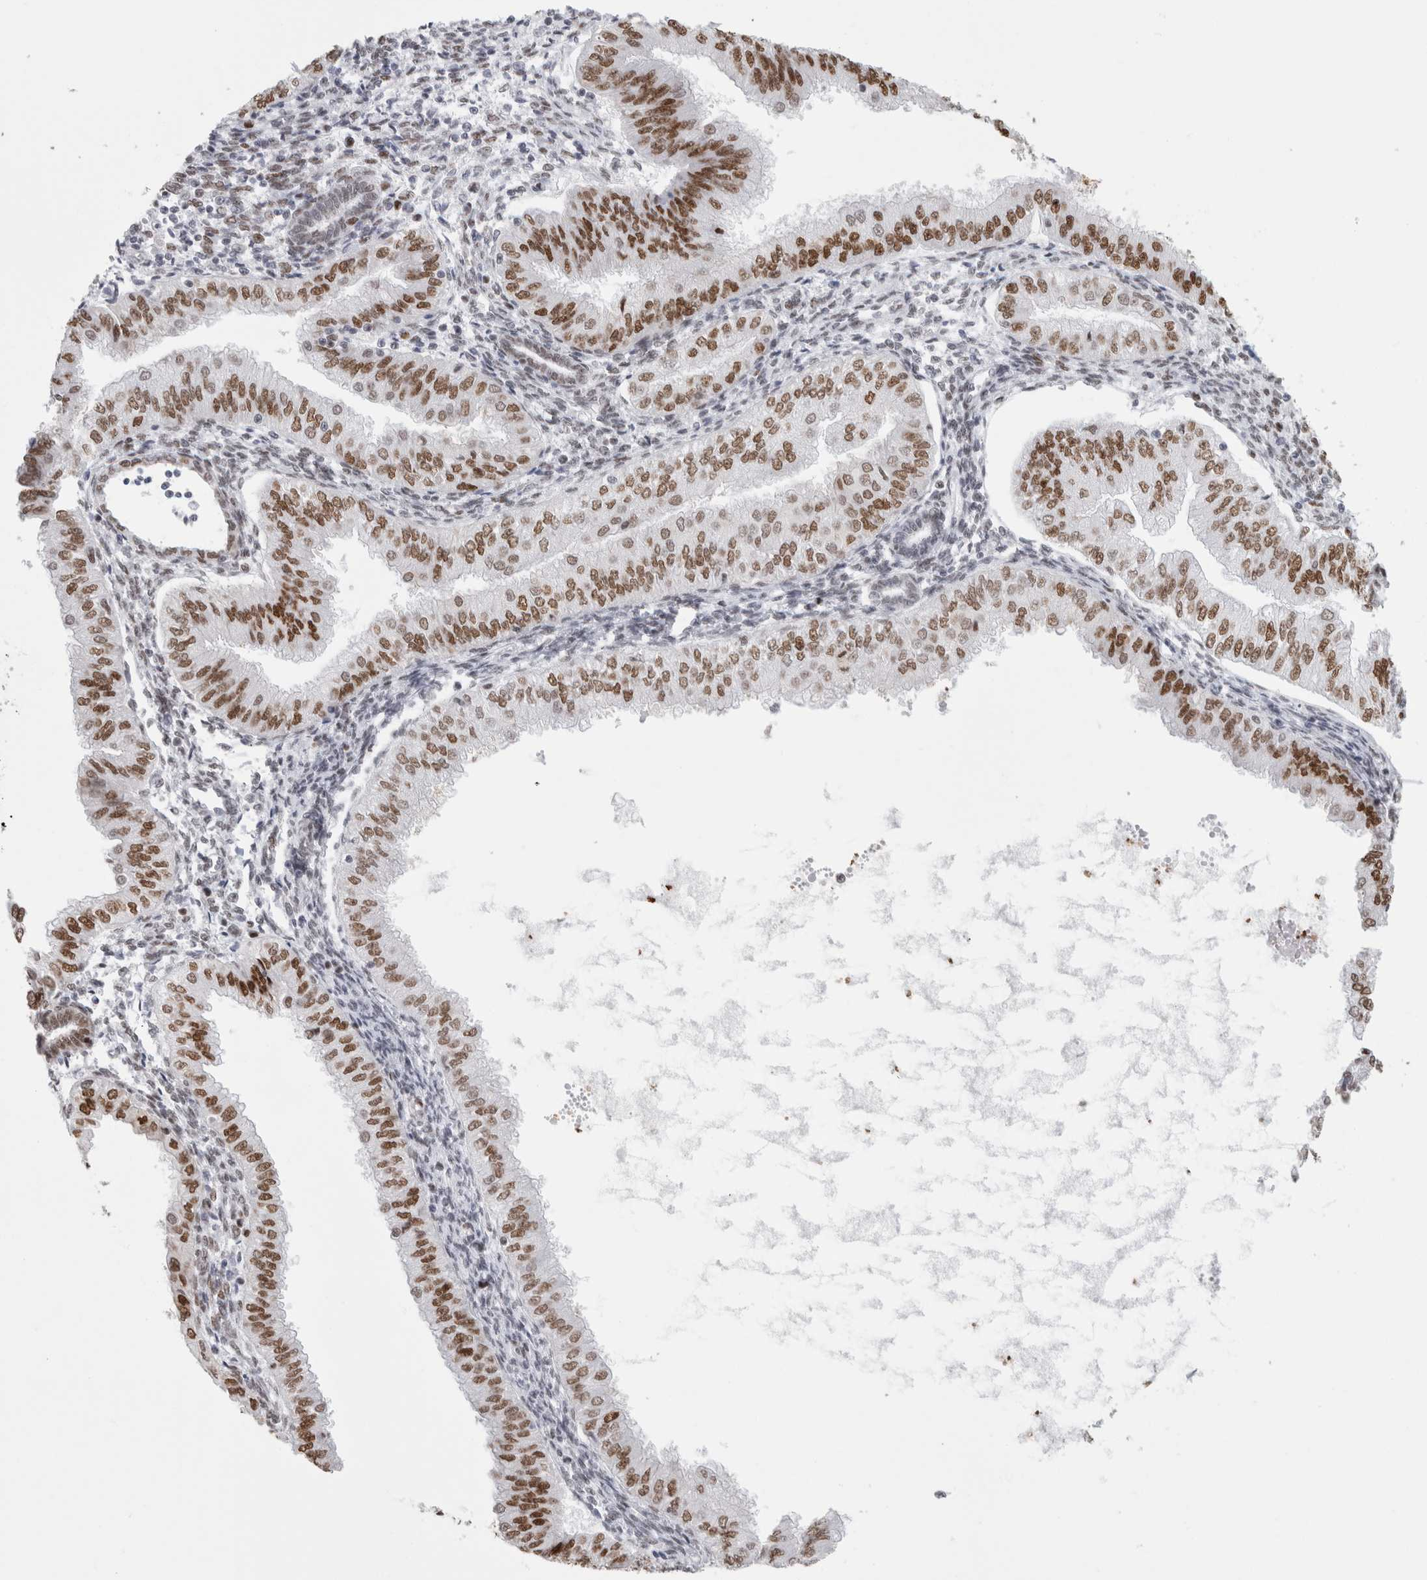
{"staining": {"intensity": "strong", "quantity": ">75%", "location": "nuclear"}, "tissue": "endometrial cancer", "cell_type": "Tumor cells", "image_type": "cancer", "snomed": [{"axis": "morphology", "description": "Normal tissue, NOS"}, {"axis": "morphology", "description": "Adenocarcinoma, NOS"}, {"axis": "topography", "description": "Endometrium"}], "caption": "Protein analysis of endometrial adenocarcinoma tissue exhibits strong nuclear expression in approximately >75% of tumor cells.", "gene": "SMARCC1", "patient": {"sex": "female", "age": 53}}